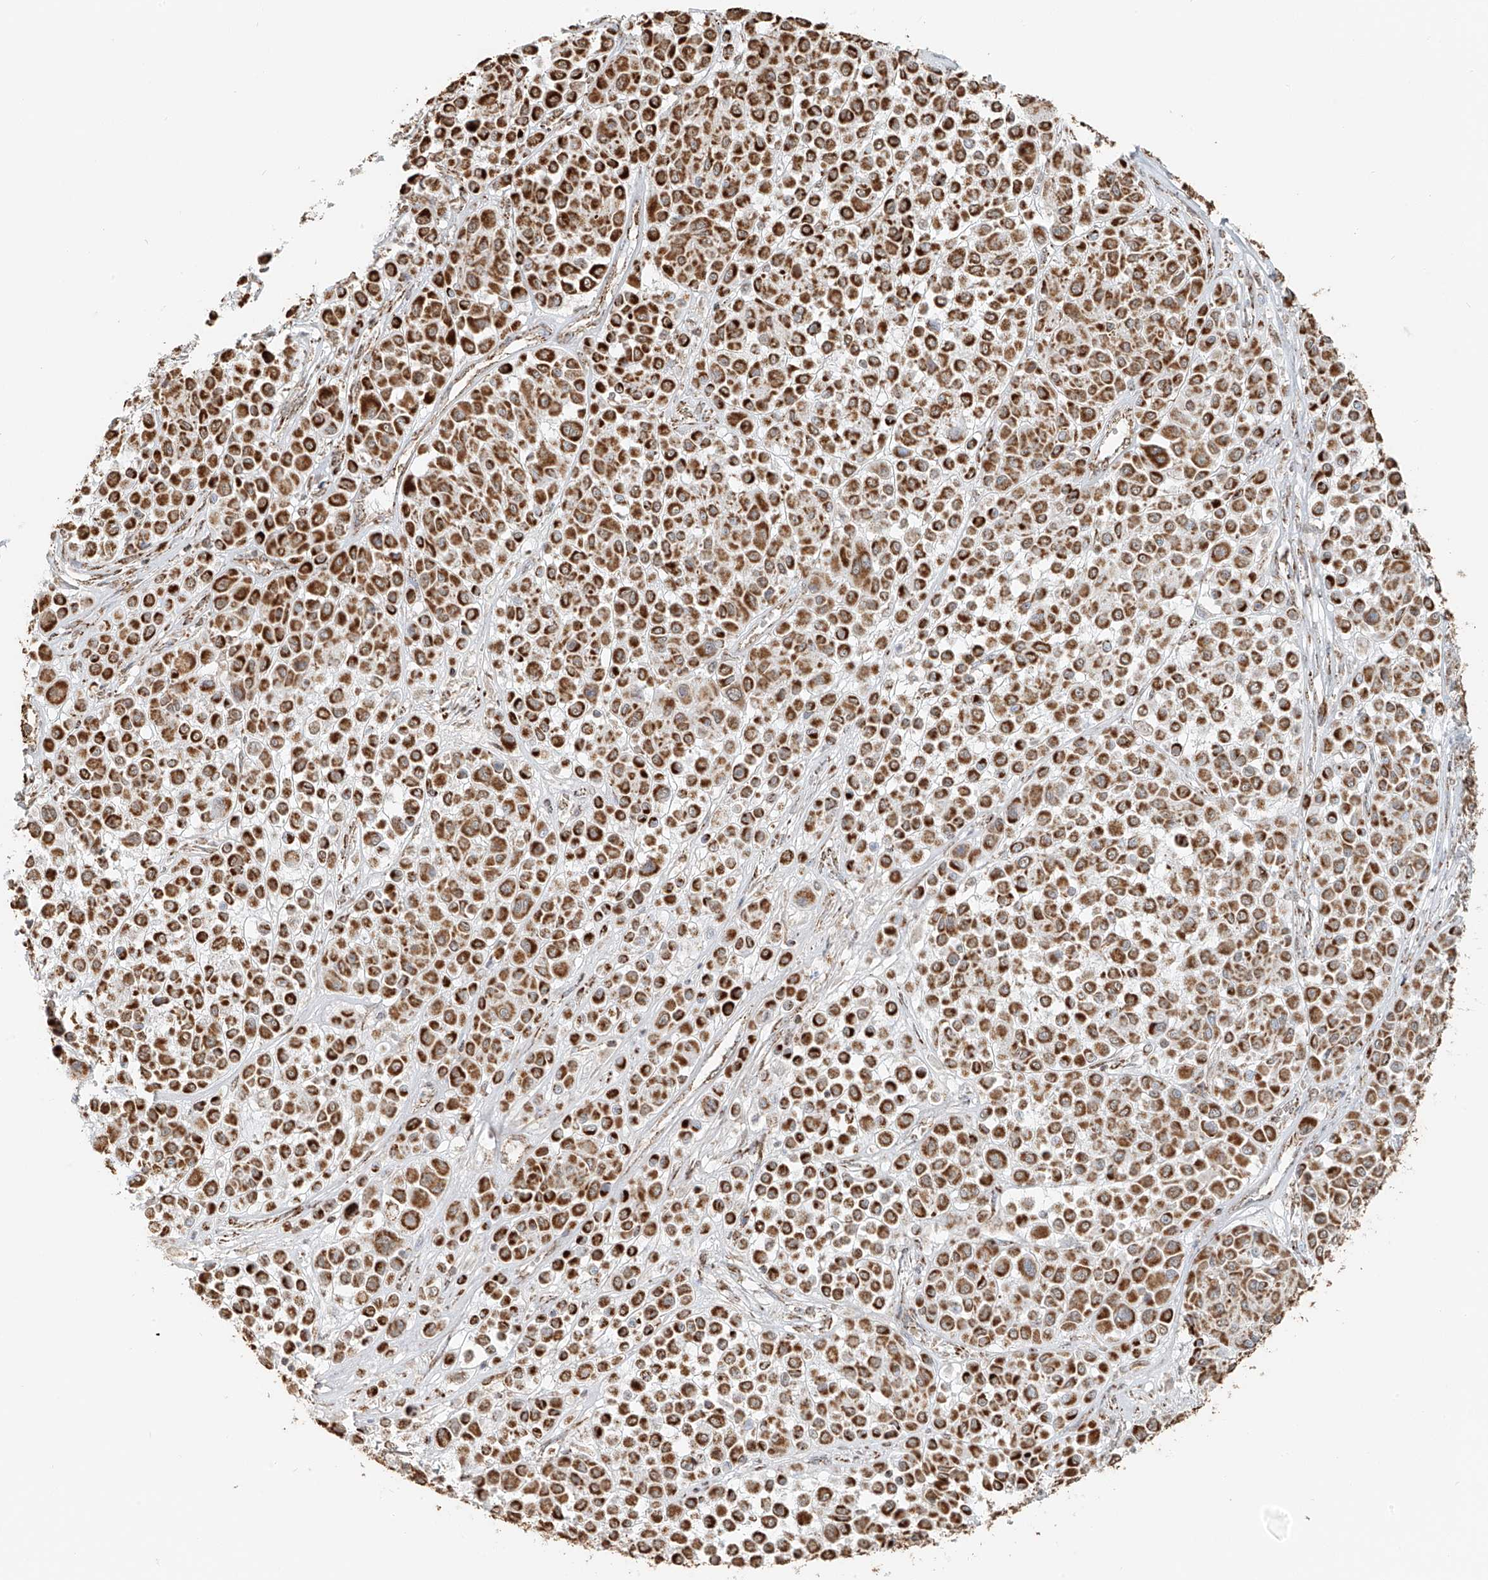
{"staining": {"intensity": "strong", "quantity": ">75%", "location": "cytoplasmic/membranous"}, "tissue": "melanoma", "cell_type": "Tumor cells", "image_type": "cancer", "snomed": [{"axis": "morphology", "description": "Malignant melanoma, Metastatic site"}, {"axis": "topography", "description": "Soft tissue"}], "caption": "Immunohistochemical staining of human melanoma shows high levels of strong cytoplasmic/membranous protein staining in approximately >75% of tumor cells.", "gene": "MIPEP", "patient": {"sex": "male", "age": 41}}